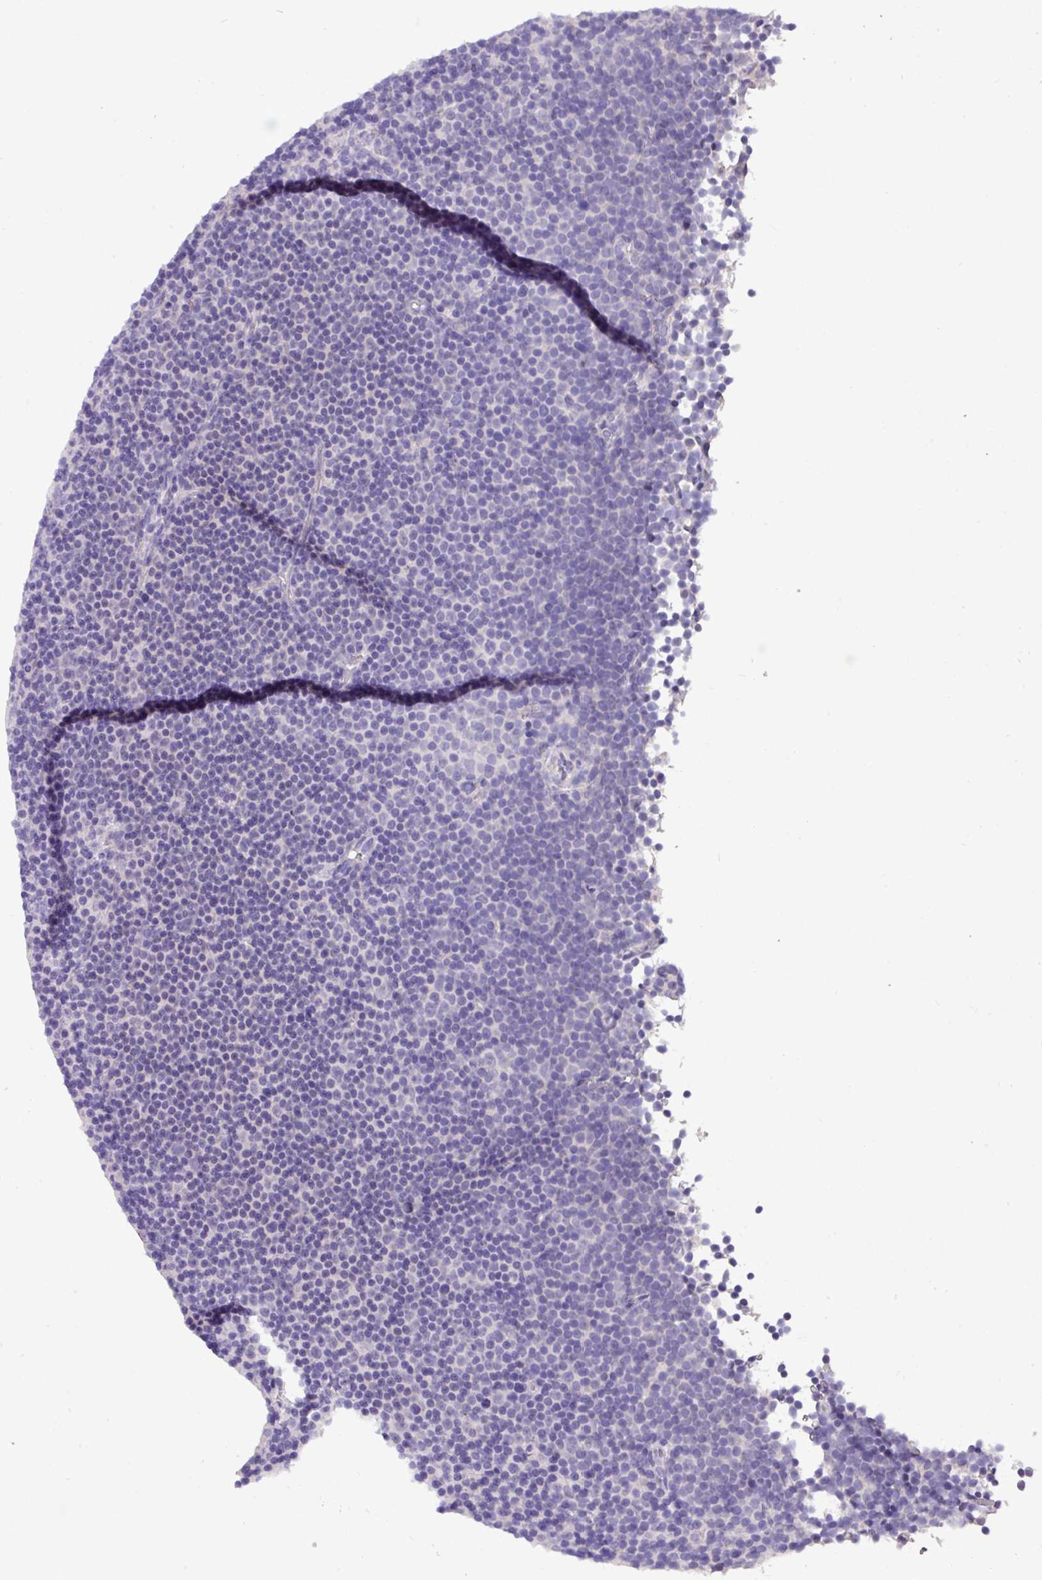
{"staining": {"intensity": "negative", "quantity": "none", "location": "none"}, "tissue": "lymphoma", "cell_type": "Tumor cells", "image_type": "cancer", "snomed": [{"axis": "morphology", "description": "Malignant lymphoma, non-Hodgkin's type, Low grade"}, {"axis": "topography", "description": "Lymph node"}], "caption": "Tumor cells show no significant protein expression in lymphoma. The staining was performed using DAB to visualize the protein expression in brown, while the nuclei were stained in blue with hematoxylin (Magnification: 20x).", "gene": "EPCAM", "patient": {"sex": "female", "age": 67}}